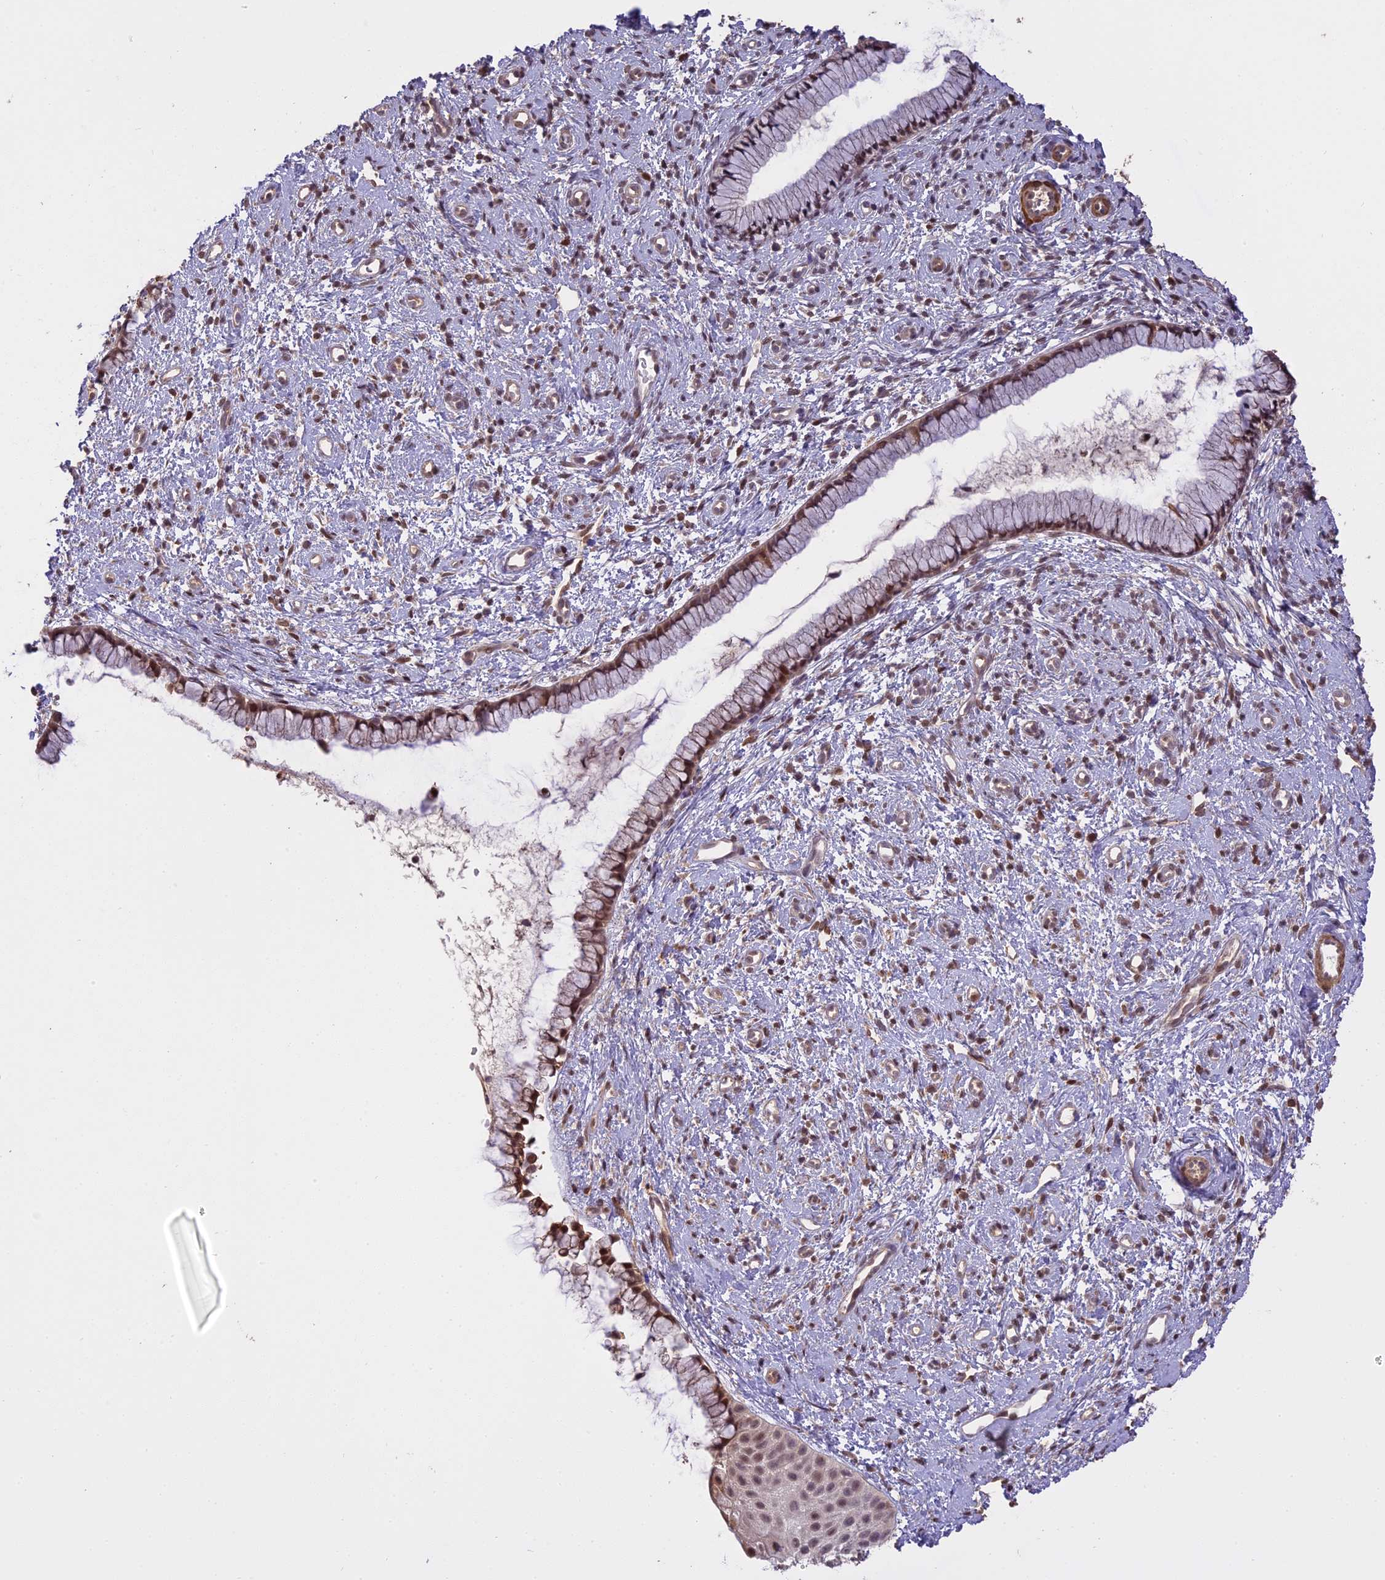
{"staining": {"intensity": "moderate", "quantity": "25%-75%", "location": "cytoplasmic/membranous,nuclear"}, "tissue": "cervix", "cell_type": "Glandular cells", "image_type": "normal", "snomed": [{"axis": "morphology", "description": "Normal tissue, NOS"}, {"axis": "topography", "description": "Cervix"}], "caption": "The photomicrograph demonstrates staining of benign cervix, revealing moderate cytoplasmic/membranous,nuclear protein staining (brown color) within glandular cells.", "gene": "PRELID2", "patient": {"sex": "female", "age": 57}}